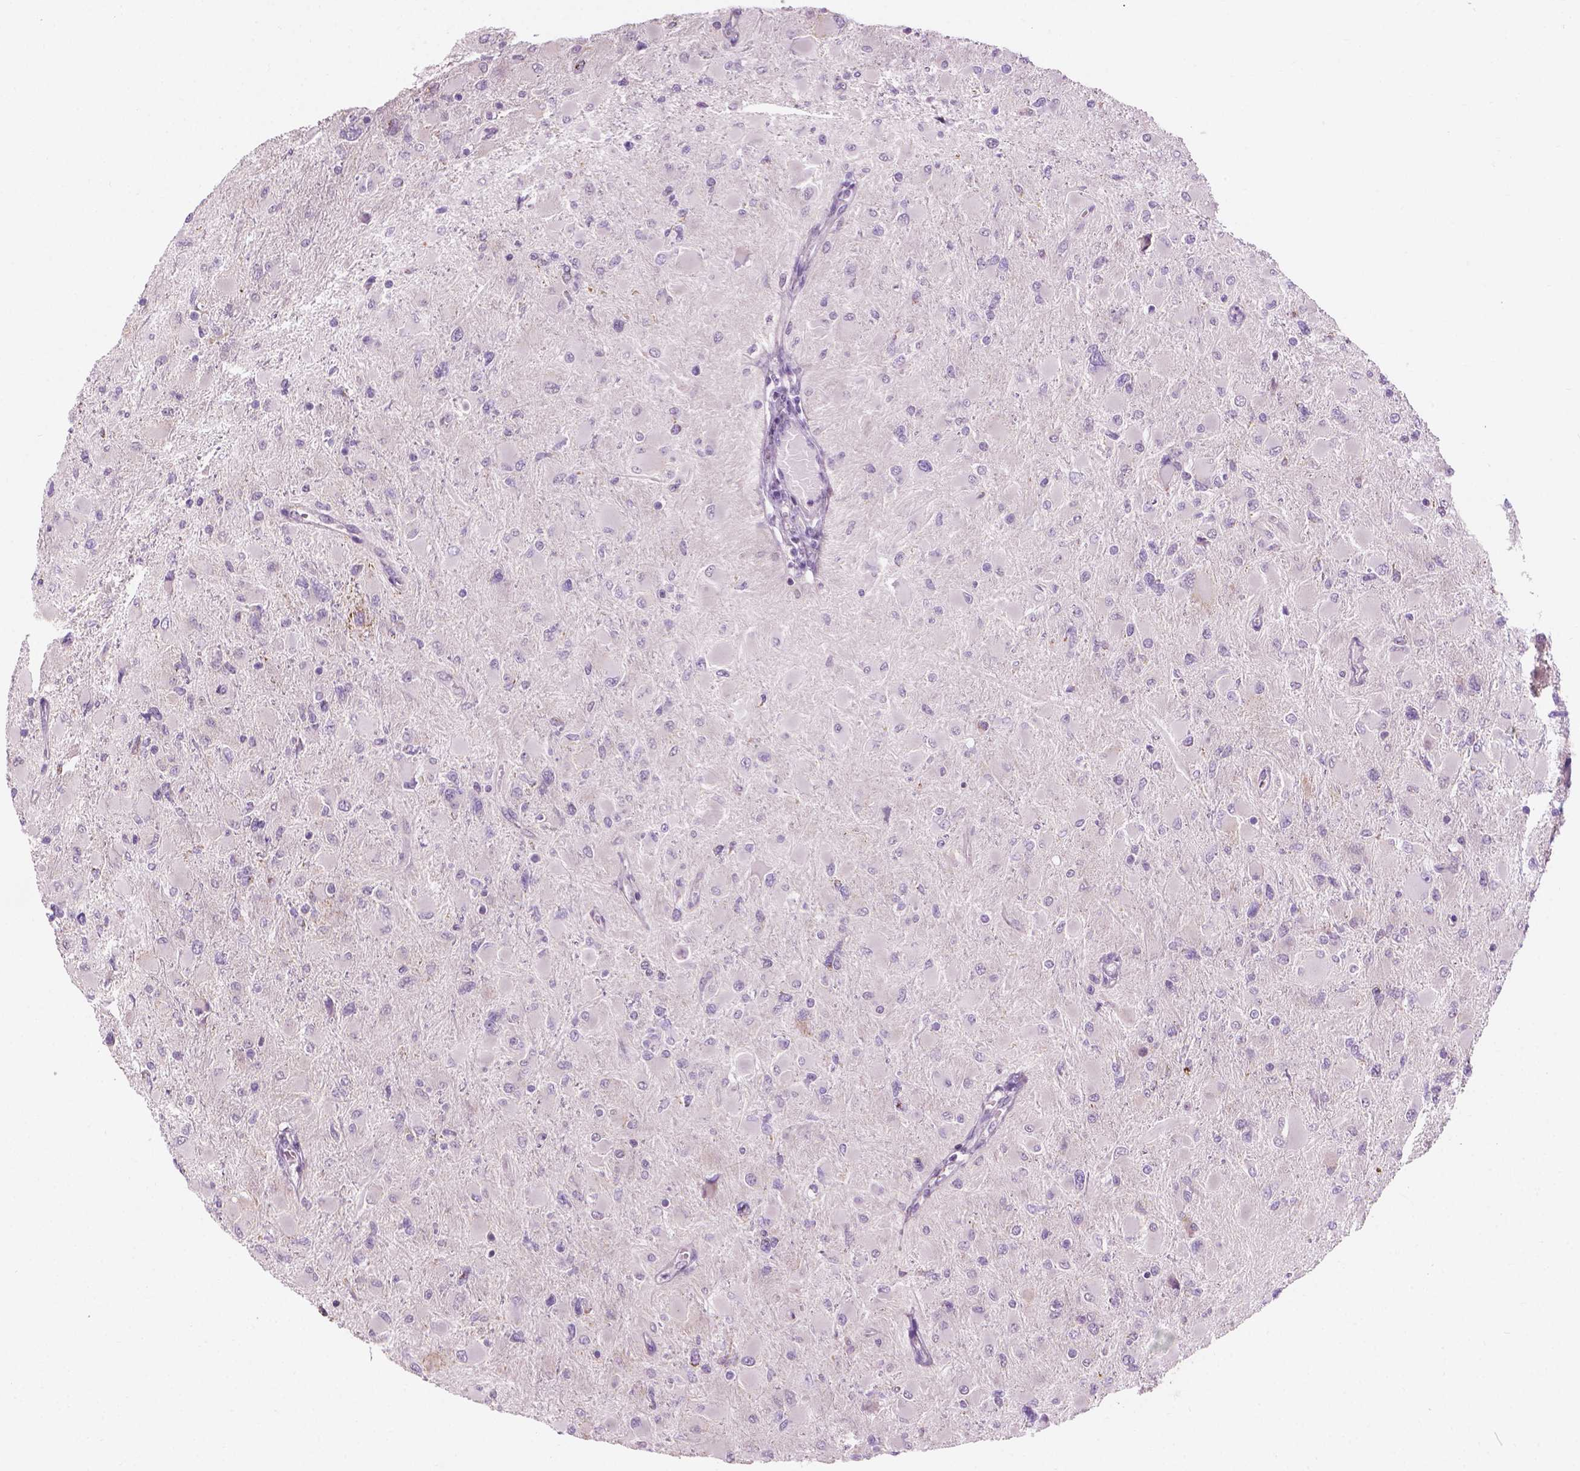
{"staining": {"intensity": "negative", "quantity": "none", "location": "none"}, "tissue": "glioma", "cell_type": "Tumor cells", "image_type": "cancer", "snomed": [{"axis": "morphology", "description": "Glioma, malignant, High grade"}, {"axis": "topography", "description": "Cerebral cortex"}], "caption": "Immunohistochemistry of human high-grade glioma (malignant) demonstrates no staining in tumor cells.", "gene": "CFAP126", "patient": {"sex": "female", "age": 36}}